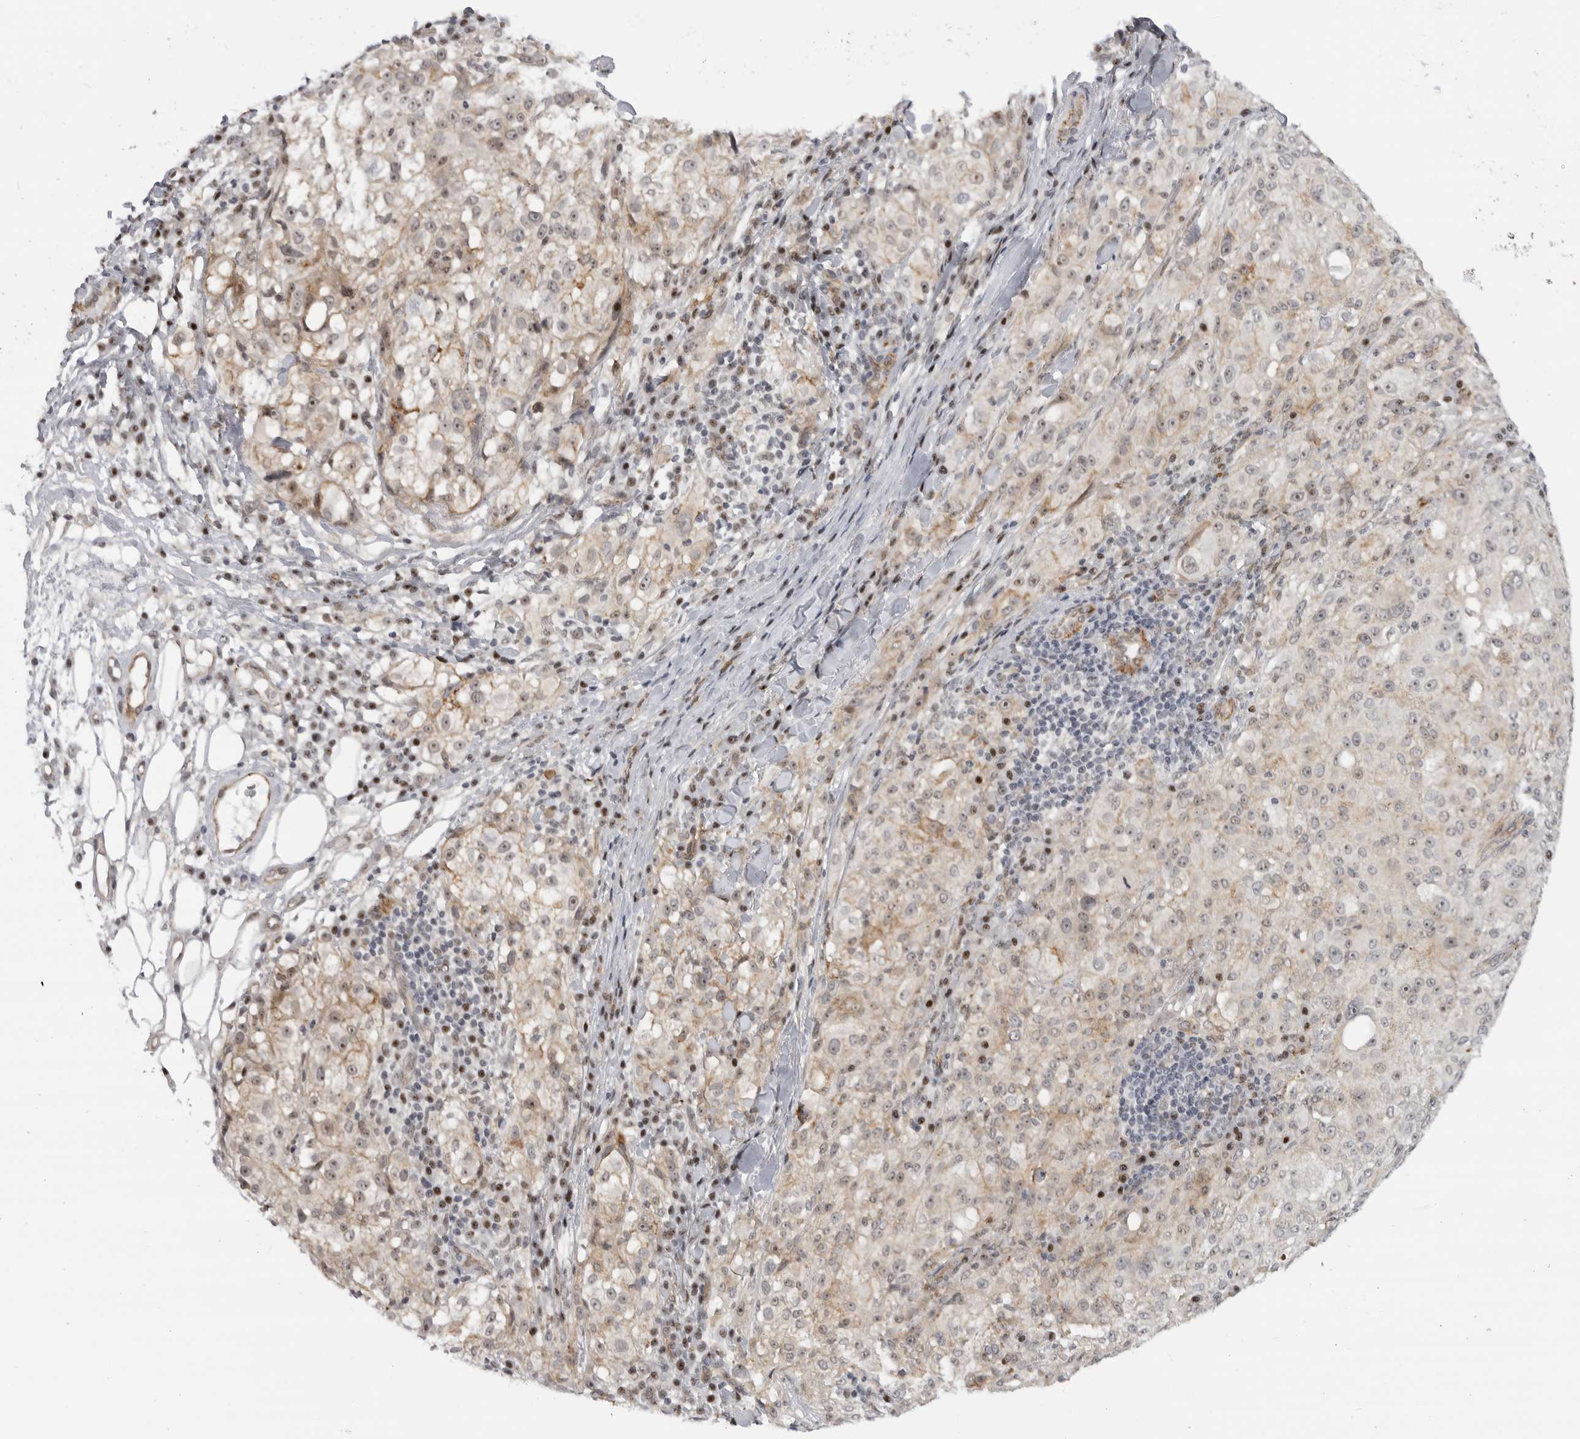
{"staining": {"intensity": "moderate", "quantity": "<25%", "location": "cytoplasmic/membranous,nuclear"}, "tissue": "melanoma", "cell_type": "Tumor cells", "image_type": "cancer", "snomed": [{"axis": "morphology", "description": "Necrosis, NOS"}, {"axis": "morphology", "description": "Malignant melanoma, NOS"}, {"axis": "topography", "description": "Skin"}], "caption": "Immunohistochemistry (IHC) photomicrograph of neoplastic tissue: malignant melanoma stained using immunohistochemistry (IHC) demonstrates low levels of moderate protein expression localized specifically in the cytoplasmic/membranous and nuclear of tumor cells, appearing as a cytoplasmic/membranous and nuclear brown color.", "gene": "CEP295NL", "patient": {"sex": "female", "age": 87}}